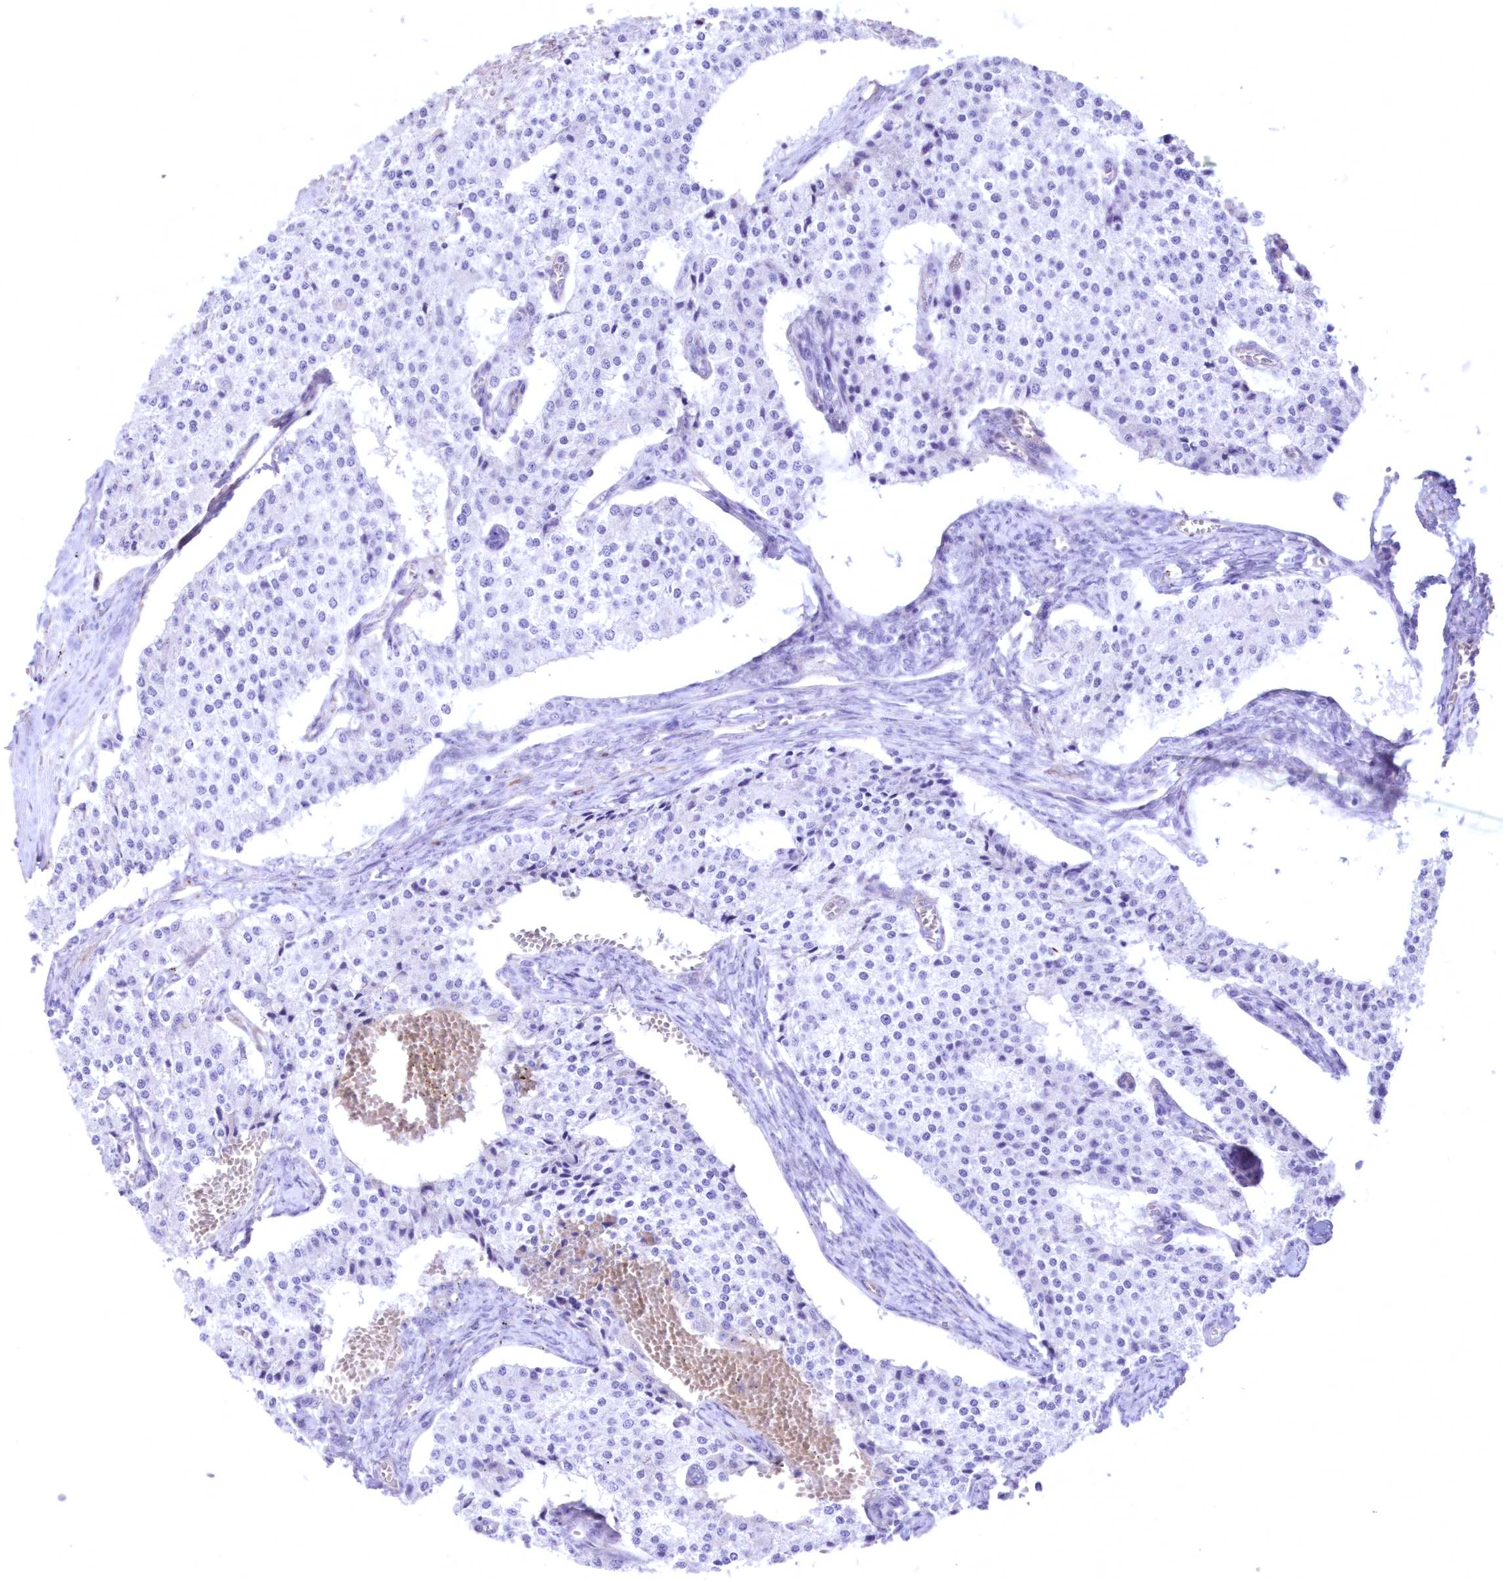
{"staining": {"intensity": "negative", "quantity": "none", "location": "none"}, "tissue": "carcinoid", "cell_type": "Tumor cells", "image_type": "cancer", "snomed": [{"axis": "morphology", "description": "Carcinoid, malignant, NOS"}, {"axis": "topography", "description": "Colon"}], "caption": "A micrograph of human carcinoid (malignant) is negative for staining in tumor cells.", "gene": "WDR74", "patient": {"sex": "female", "age": 52}}